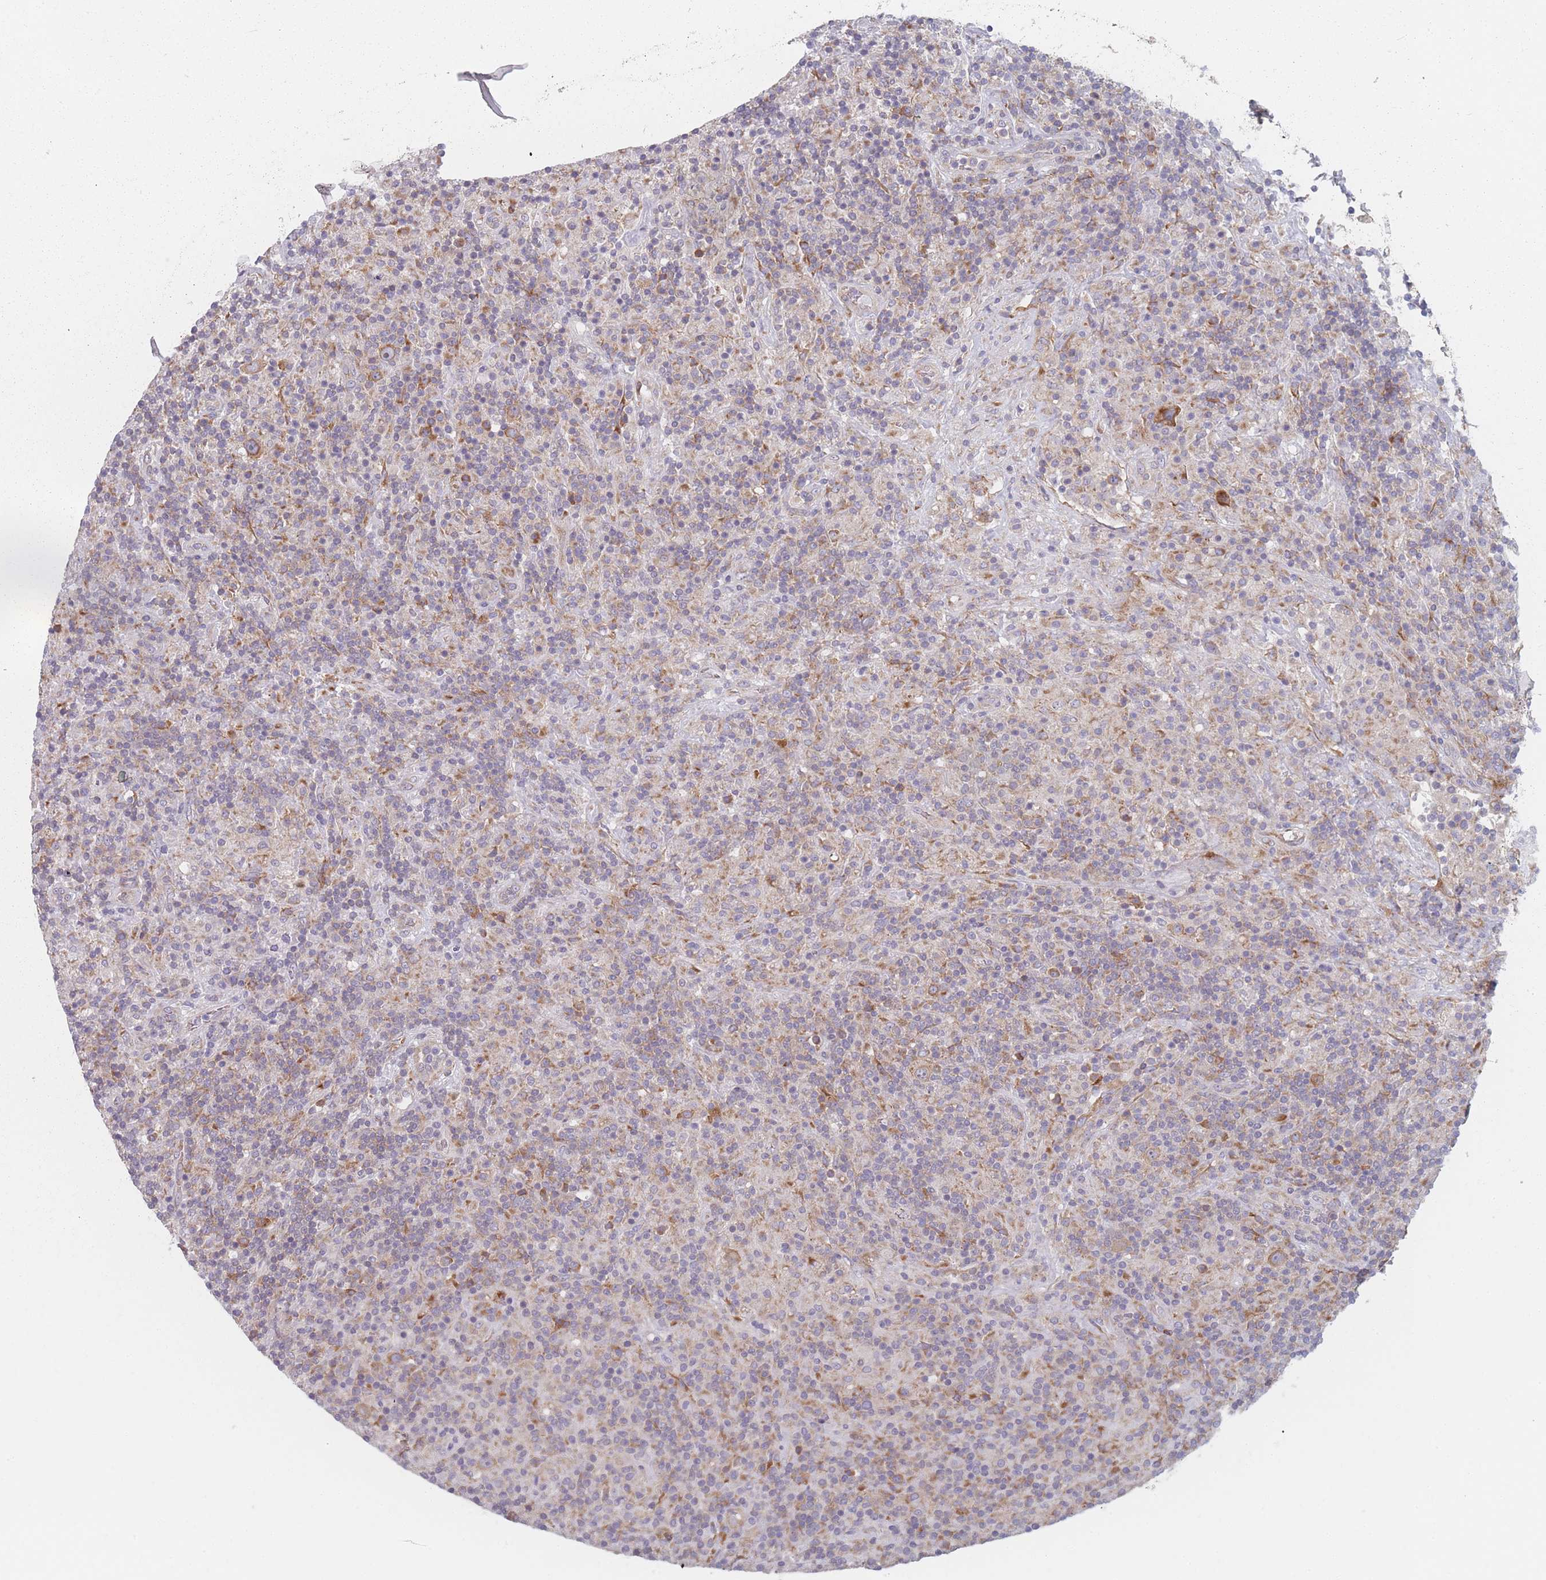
{"staining": {"intensity": "moderate", "quantity": "25%-75%", "location": "cytoplasmic/membranous"}, "tissue": "lymphoma", "cell_type": "Tumor cells", "image_type": "cancer", "snomed": [{"axis": "morphology", "description": "Hodgkin's disease, NOS"}, {"axis": "topography", "description": "Lymph node"}], "caption": "Immunohistochemical staining of human lymphoma demonstrates medium levels of moderate cytoplasmic/membranous protein positivity in approximately 25%-75% of tumor cells.", "gene": "CACNG5", "patient": {"sex": "male", "age": 70}}